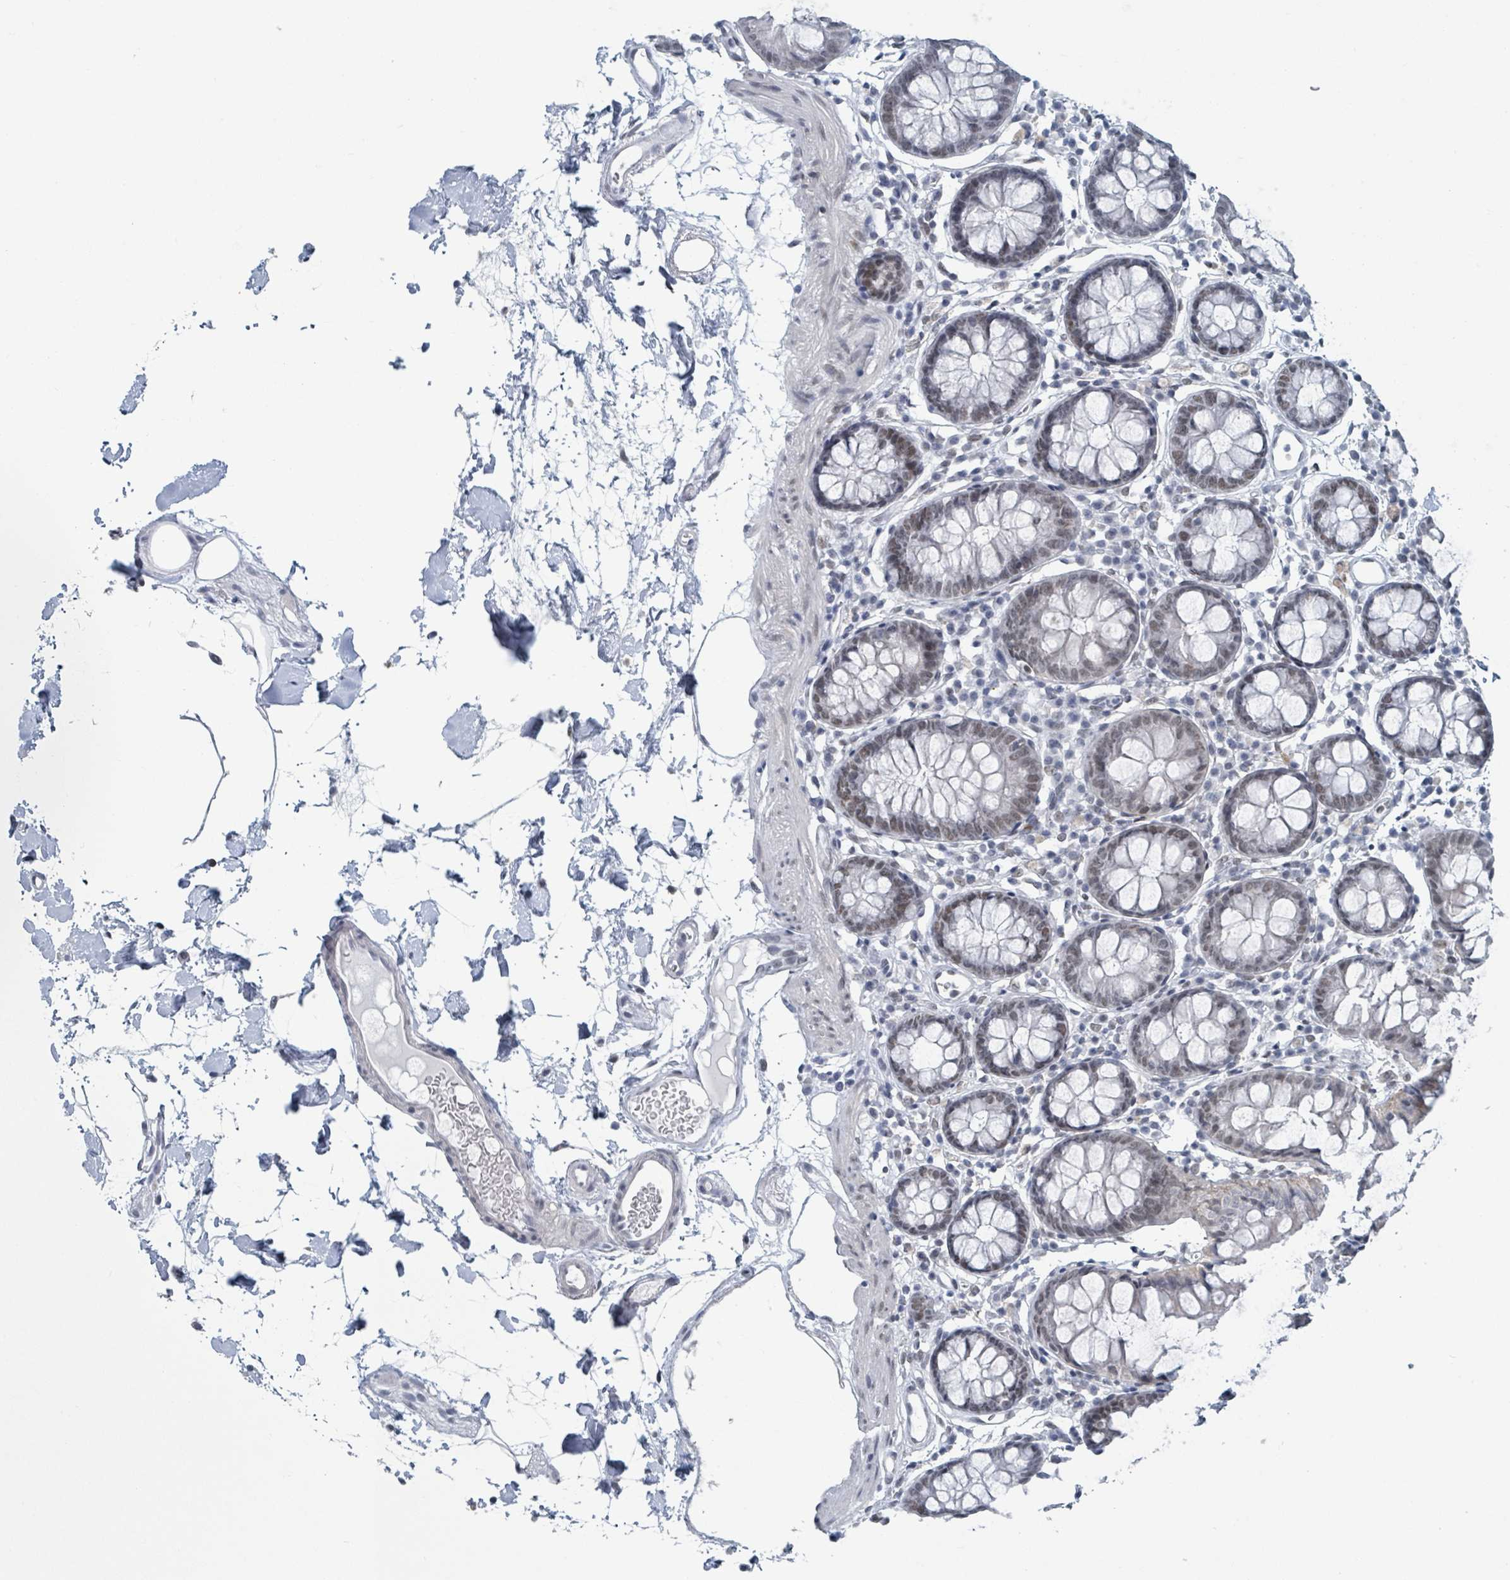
{"staining": {"intensity": "negative", "quantity": "none", "location": "none"}, "tissue": "colon", "cell_type": "Endothelial cells", "image_type": "normal", "snomed": [{"axis": "morphology", "description": "Normal tissue, NOS"}, {"axis": "topography", "description": "Colon"}], "caption": "The histopathology image shows no staining of endothelial cells in unremarkable colon.", "gene": "EHMT2", "patient": {"sex": "female", "age": 84}}